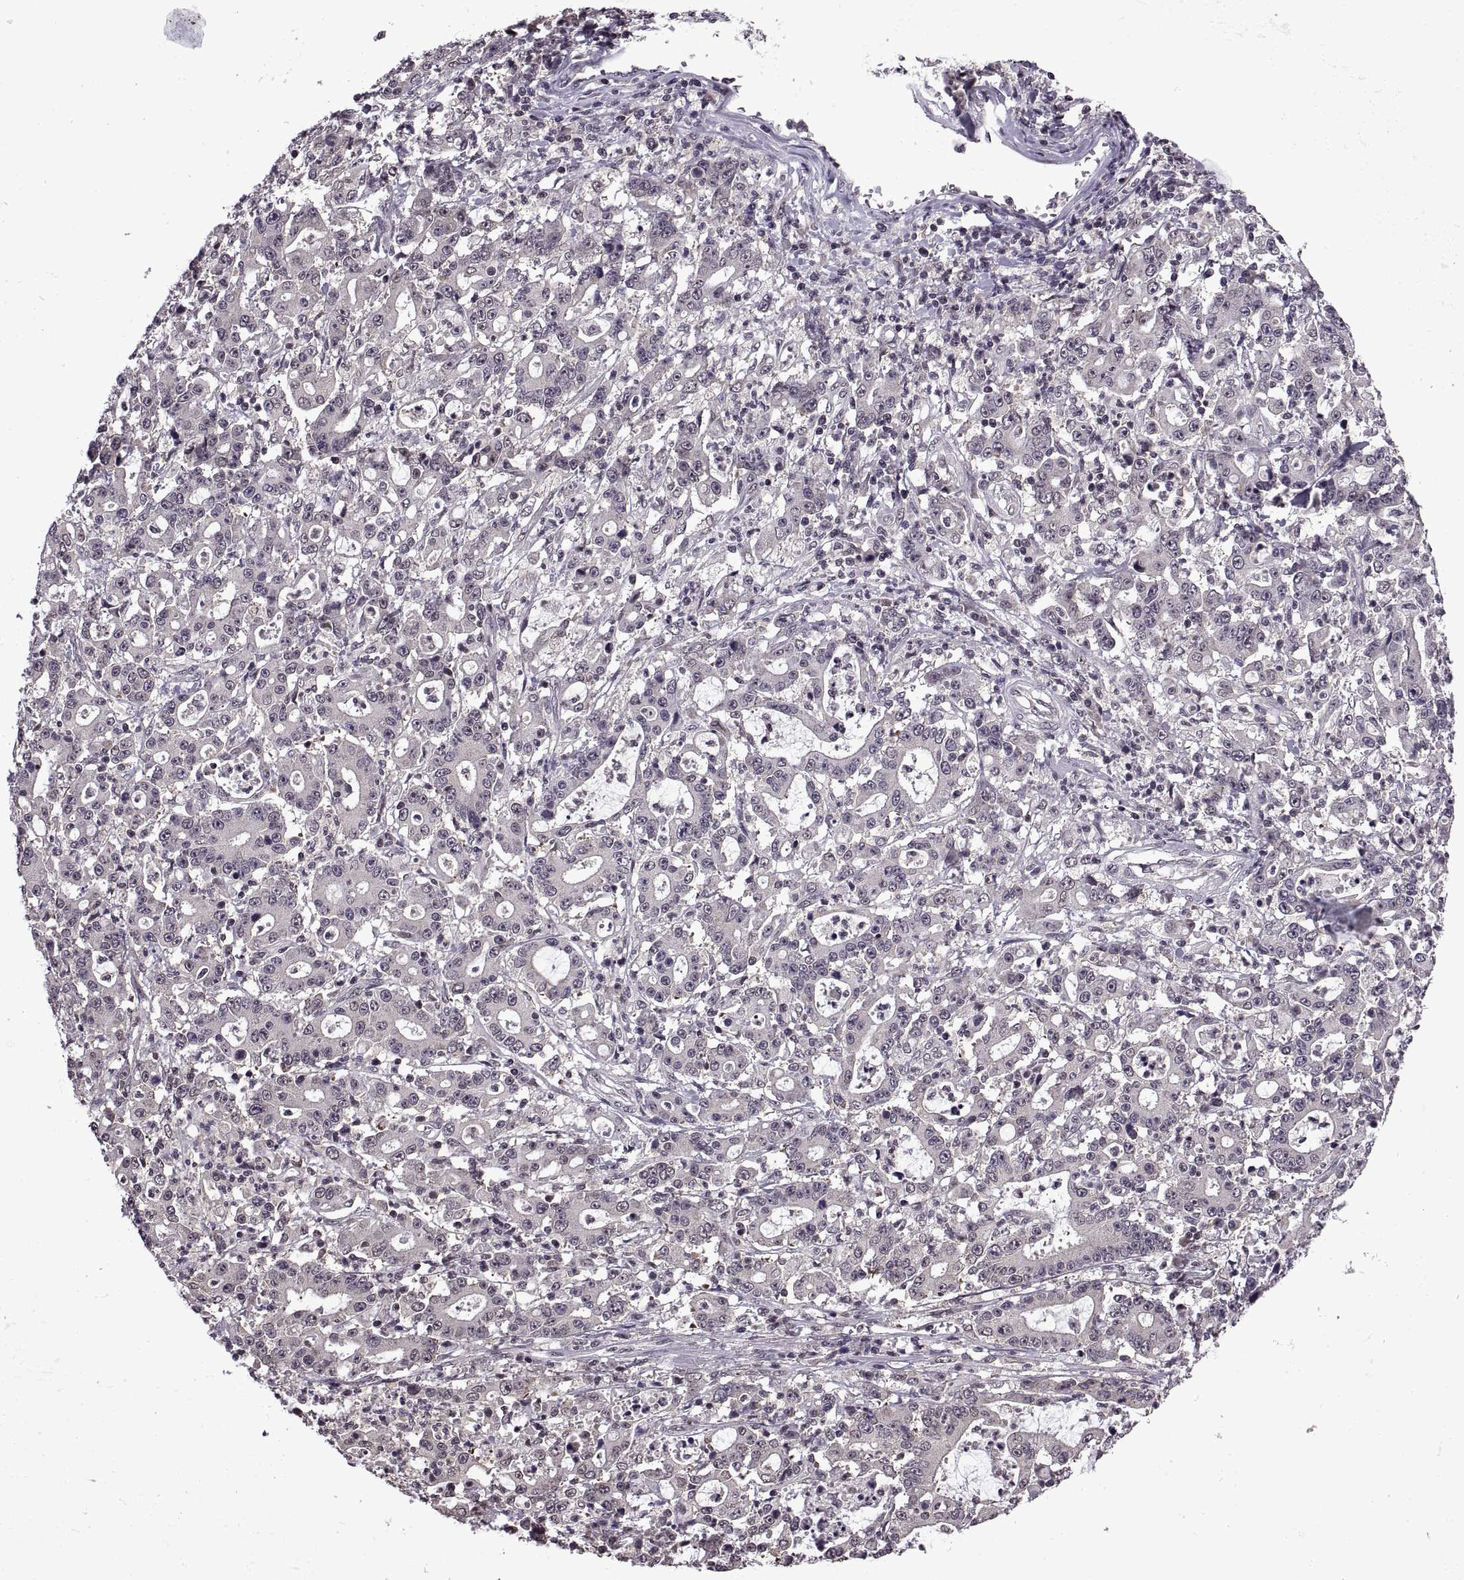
{"staining": {"intensity": "negative", "quantity": "none", "location": "none"}, "tissue": "stomach cancer", "cell_type": "Tumor cells", "image_type": "cancer", "snomed": [{"axis": "morphology", "description": "Adenocarcinoma, NOS"}, {"axis": "topography", "description": "Stomach, upper"}], "caption": "DAB immunohistochemical staining of stomach adenocarcinoma reveals no significant staining in tumor cells. Brightfield microscopy of immunohistochemistry (IHC) stained with DAB (3,3'-diaminobenzidine) (brown) and hematoxylin (blue), captured at high magnification.", "gene": "INTS3", "patient": {"sex": "male", "age": 68}}